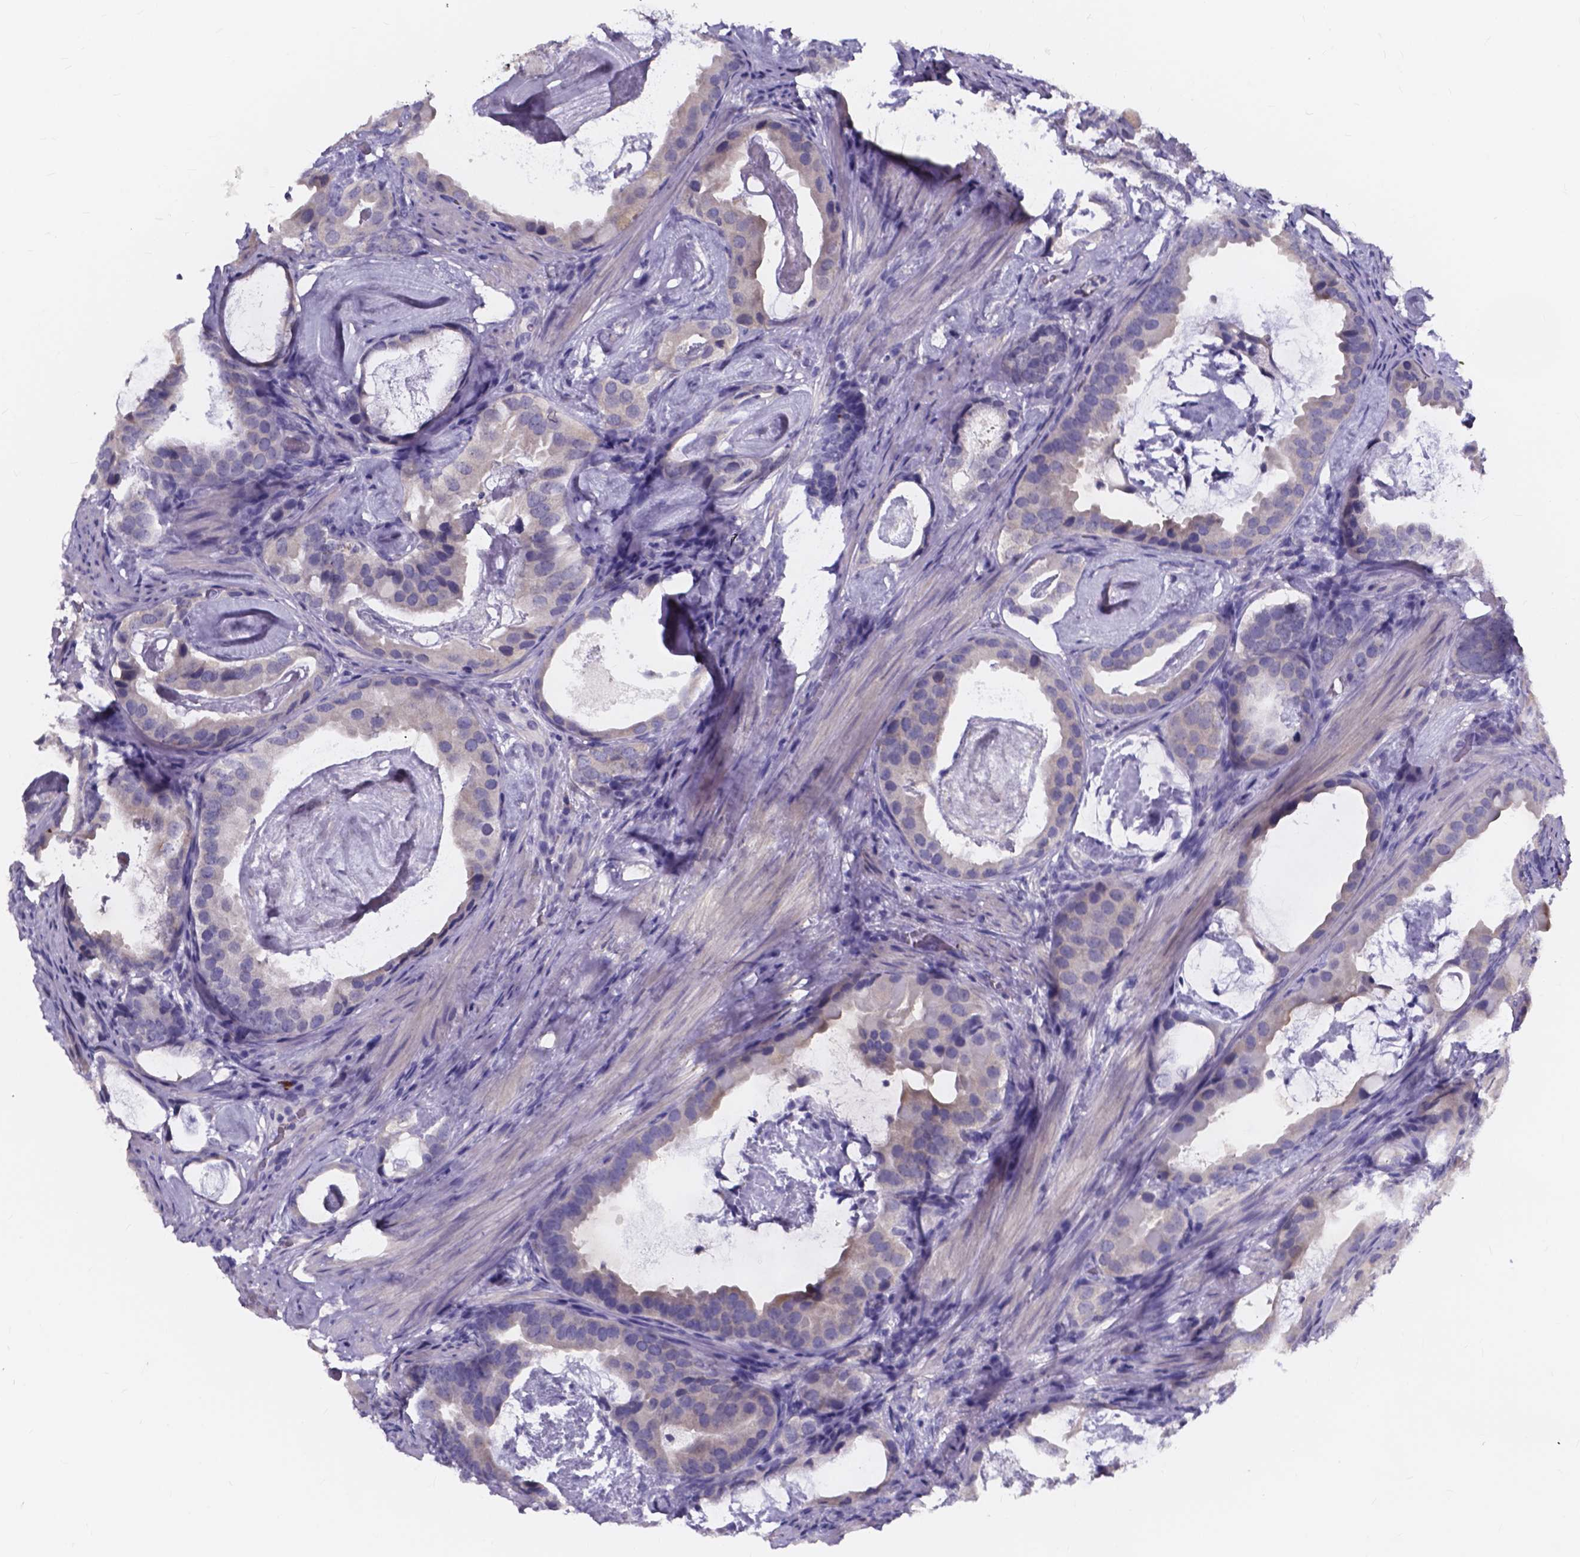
{"staining": {"intensity": "negative", "quantity": "none", "location": "none"}, "tissue": "prostate cancer", "cell_type": "Tumor cells", "image_type": "cancer", "snomed": [{"axis": "morphology", "description": "Adenocarcinoma, Low grade"}, {"axis": "topography", "description": "Prostate and seminal vesicle, NOS"}], "caption": "This is an immunohistochemistry (IHC) image of prostate cancer. There is no staining in tumor cells.", "gene": "SPOCD1", "patient": {"sex": "male", "age": 71}}